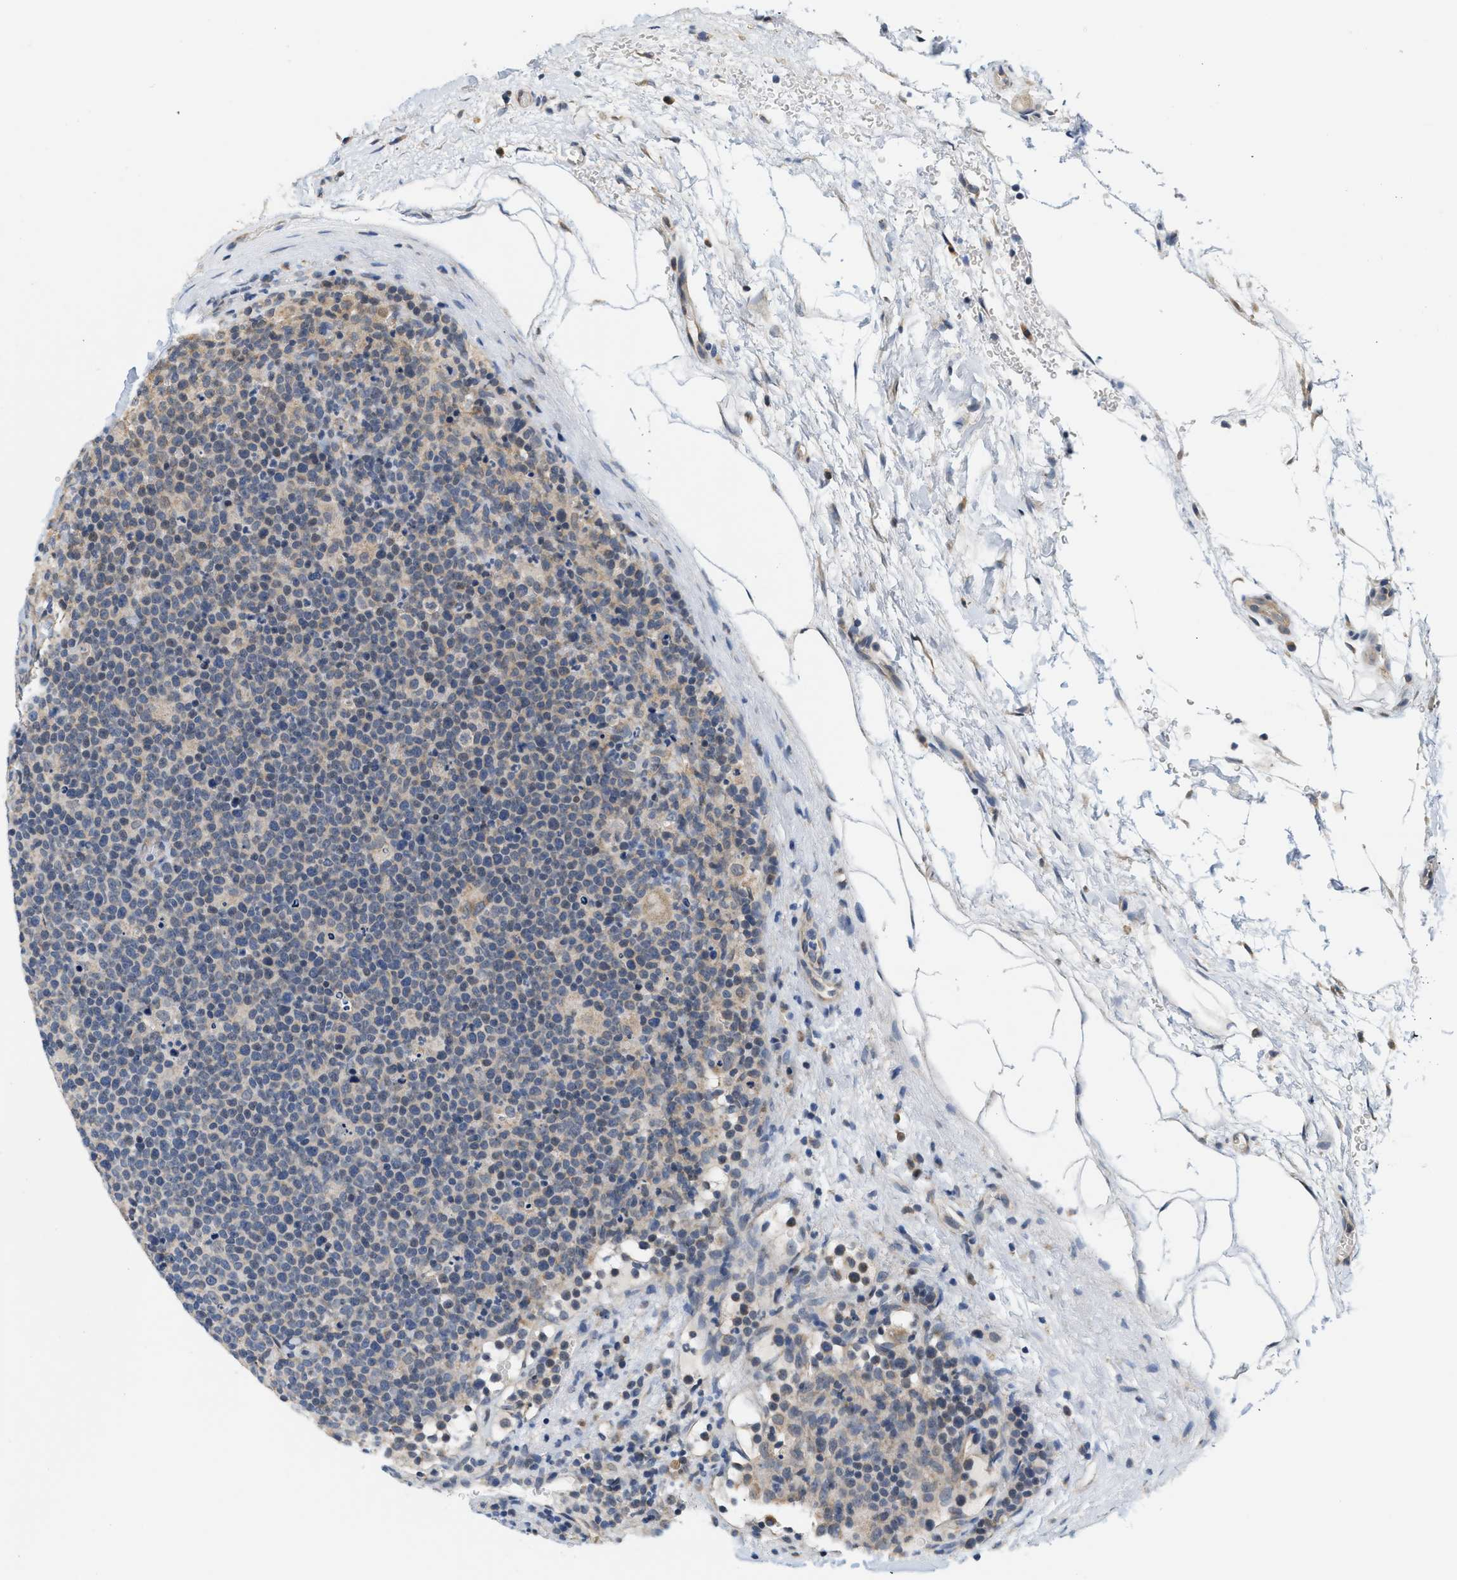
{"staining": {"intensity": "negative", "quantity": "none", "location": "none"}, "tissue": "lymphoma", "cell_type": "Tumor cells", "image_type": "cancer", "snomed": [{"axis": "morphology", "description": "Malignant lymphoma, non-Hodgkin's type, High grade"}, {"axis": "topography", "description": "Lymph node"}], "caption": "Photomicrograph shows no protein positivity in tumor cells of lymphoma tissue.", "gene": "GIGYF1", "patient": {"sex": "male", "age": 61}}